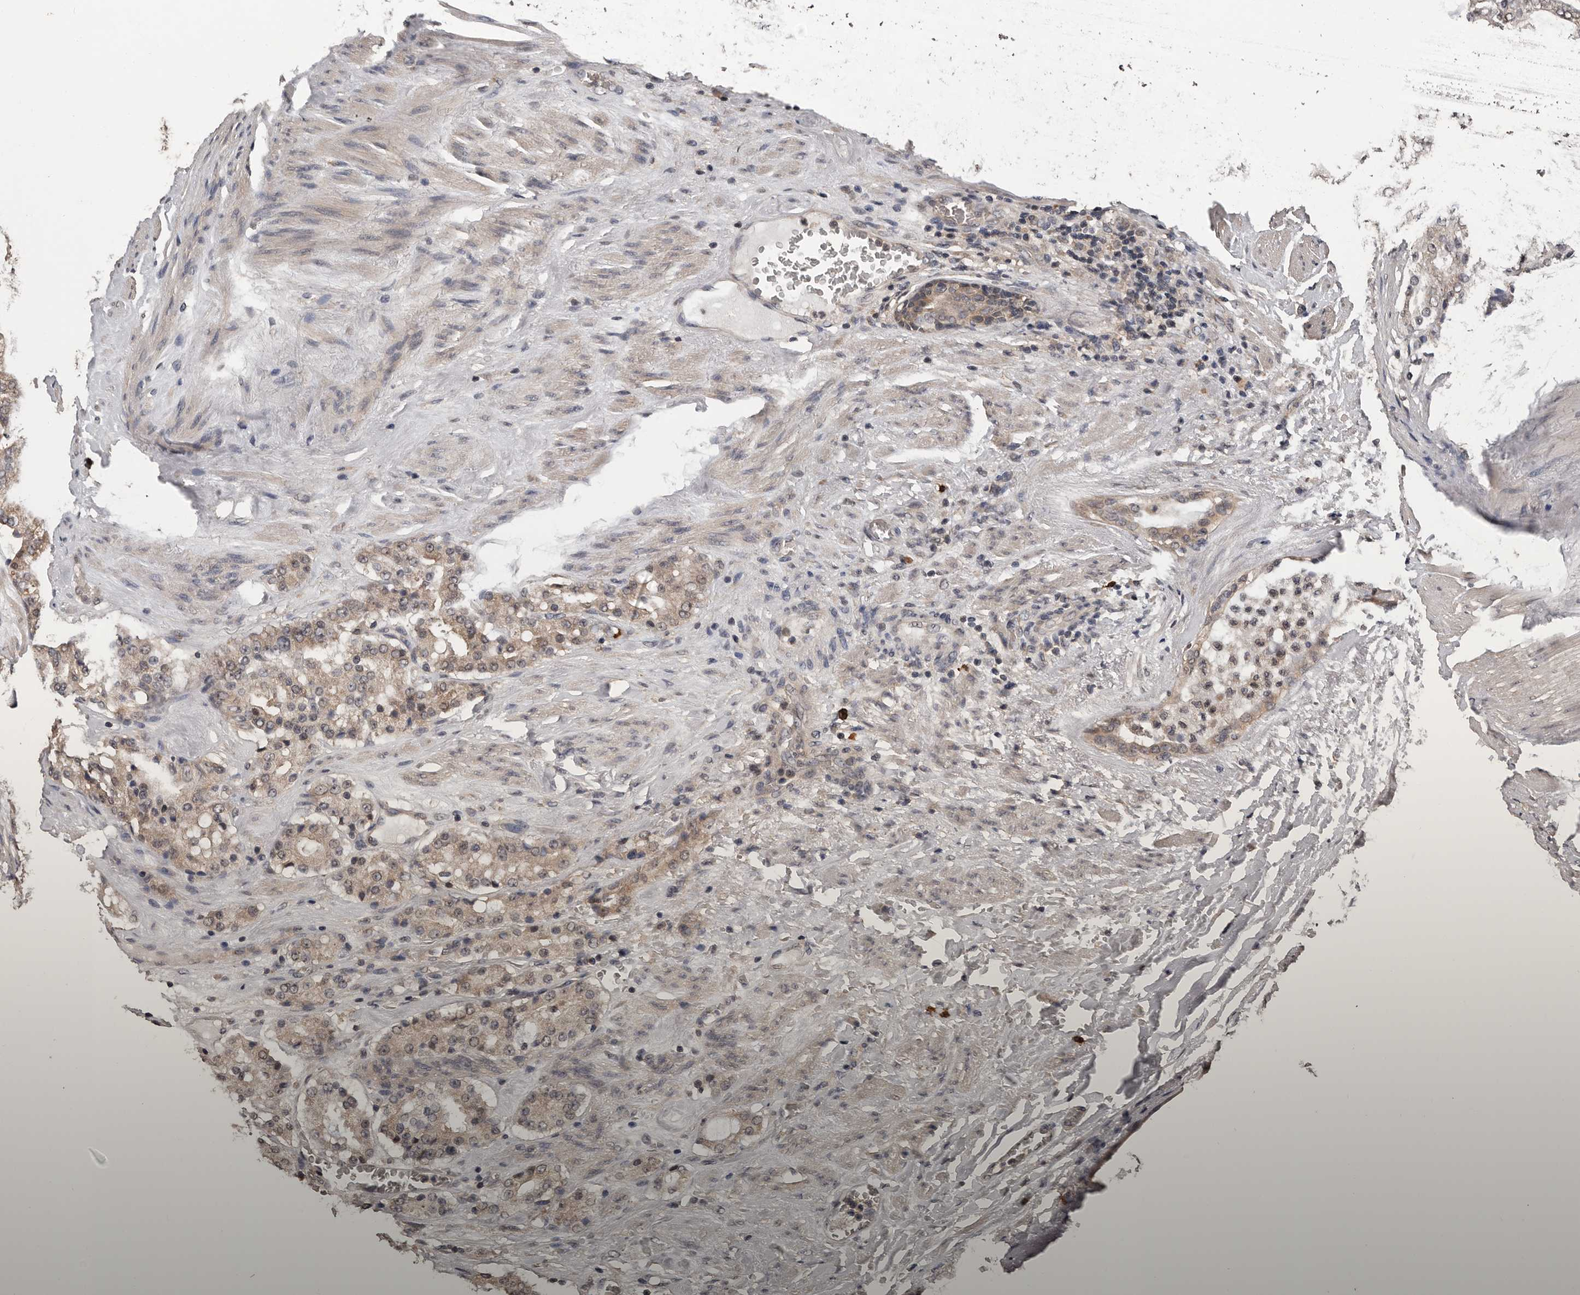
{"staining": {"intensity": "weak", "quantity": "<25%", "location": "cytoplasmic/membranous"}, "tissue": "prostate cancer", "cell_type": "Tumor cells", "image_type": "cancer", "snomed": [{"axis": "morphology", "description": "Adenocarcinoma, Medium grade"}, {"axis": "topography", "description": "Prostate"}], "caption": "The micrograph exhibits no significant staining in tumor cells of adenocarcinoma (medium-grade) (prostate).", "gene": "VPS37A", "patient": {"sex": "male", "age": 72}}